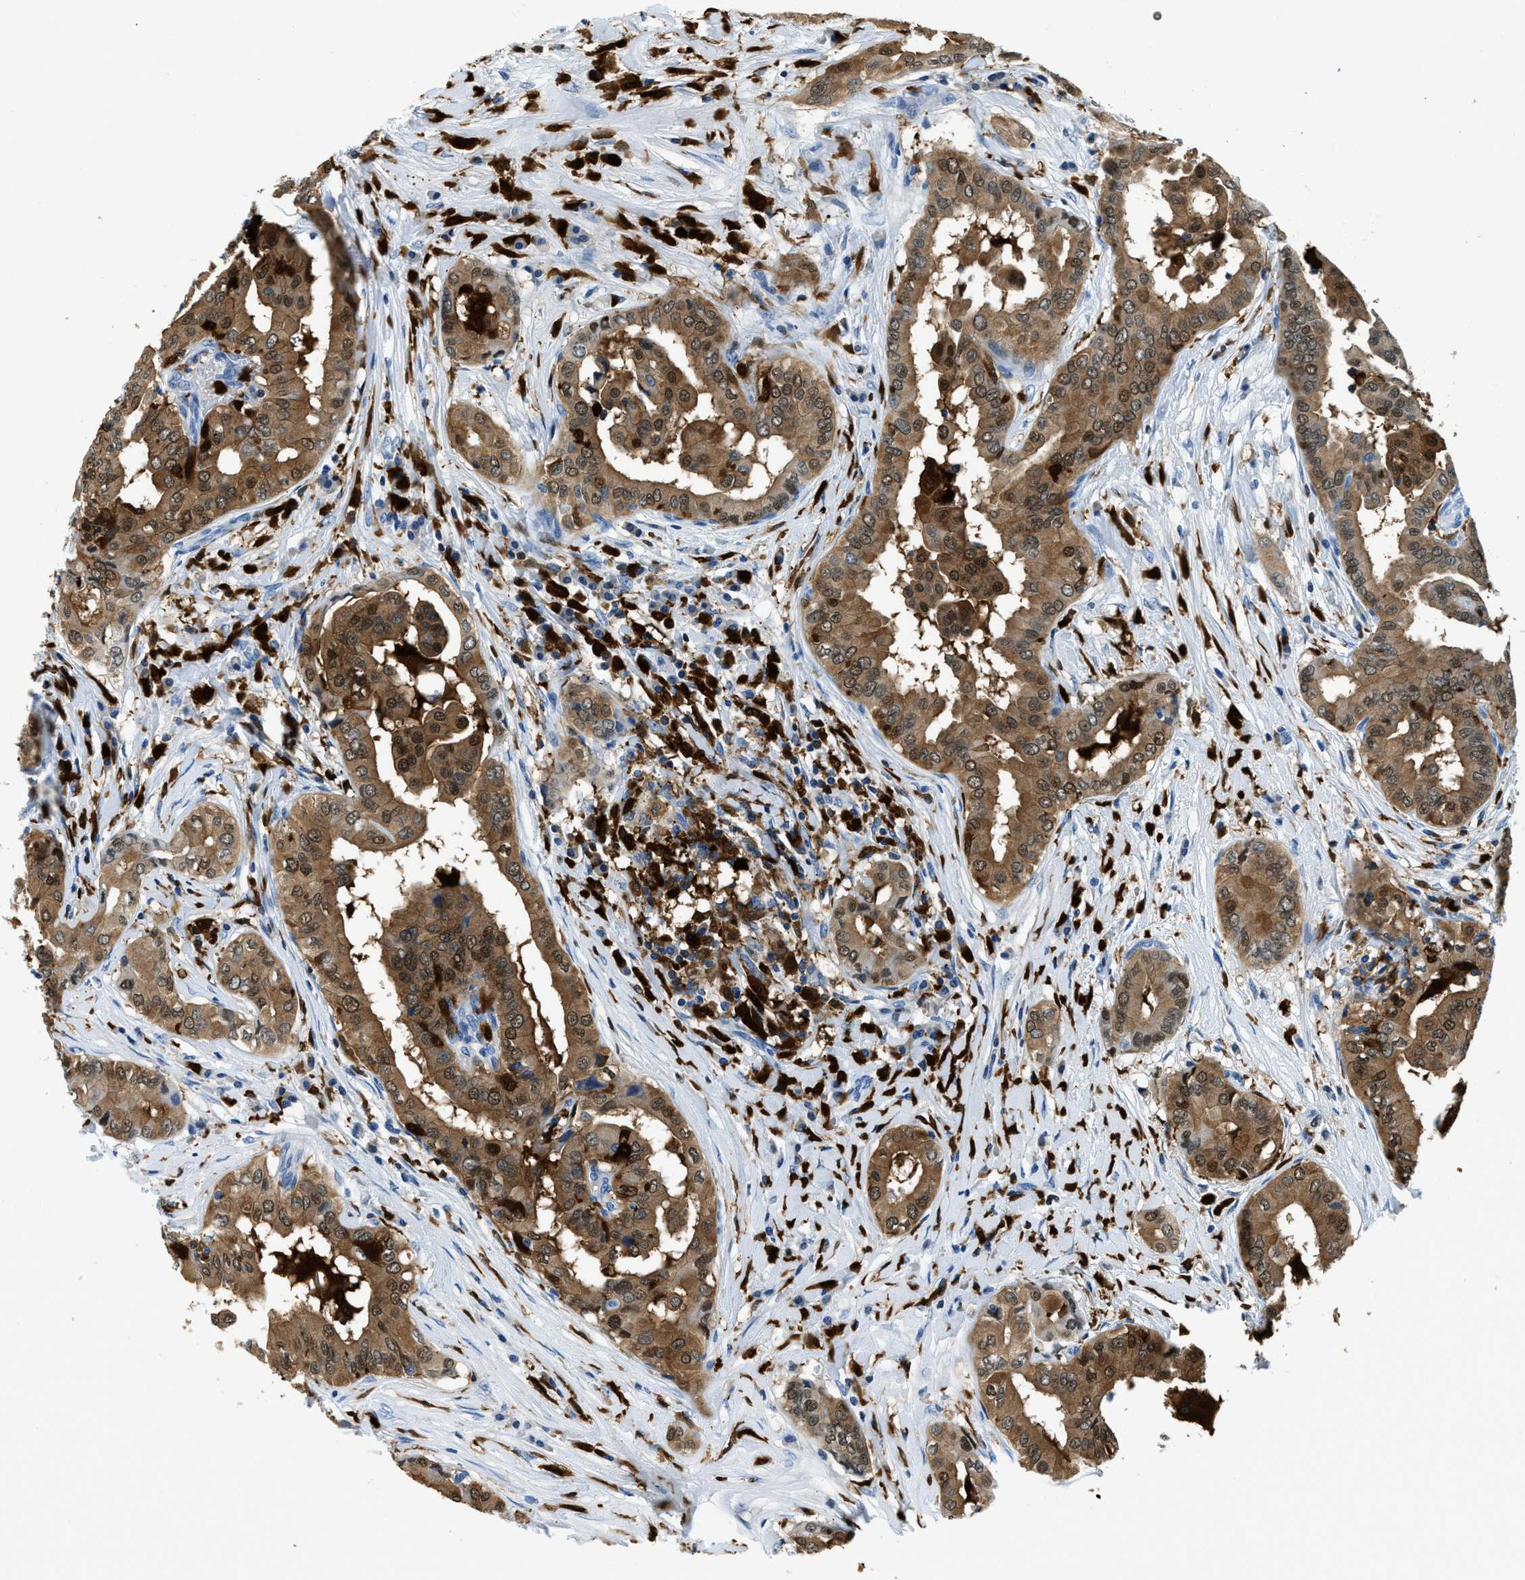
{"staining": {"intensity": "moderate", "quantity": ">75%", "location": "cytoplasmic/membranous,nuclear"}, "tissue": "thyroid cancer", "cell_type": "Tumor cells", "image_type": "cancer", "snomed": [{"axis": "morphology", "description": "Papillary adenocarcinoma, NOS"}, {"axis": "topography", "description": "Thyroid gland"}], "caption": "A medium amount of moderate cytoplasmic/membranous and nuclear positivity is appreciated in approximately >75% of tumor cells in thyroid cancer (papillary adenocarcinoma) tissue. (Brightfield microscopy of DAB IHC at high magnification).", "gene": "CAPG", "patient": {"sex": "male", "age": 33}}